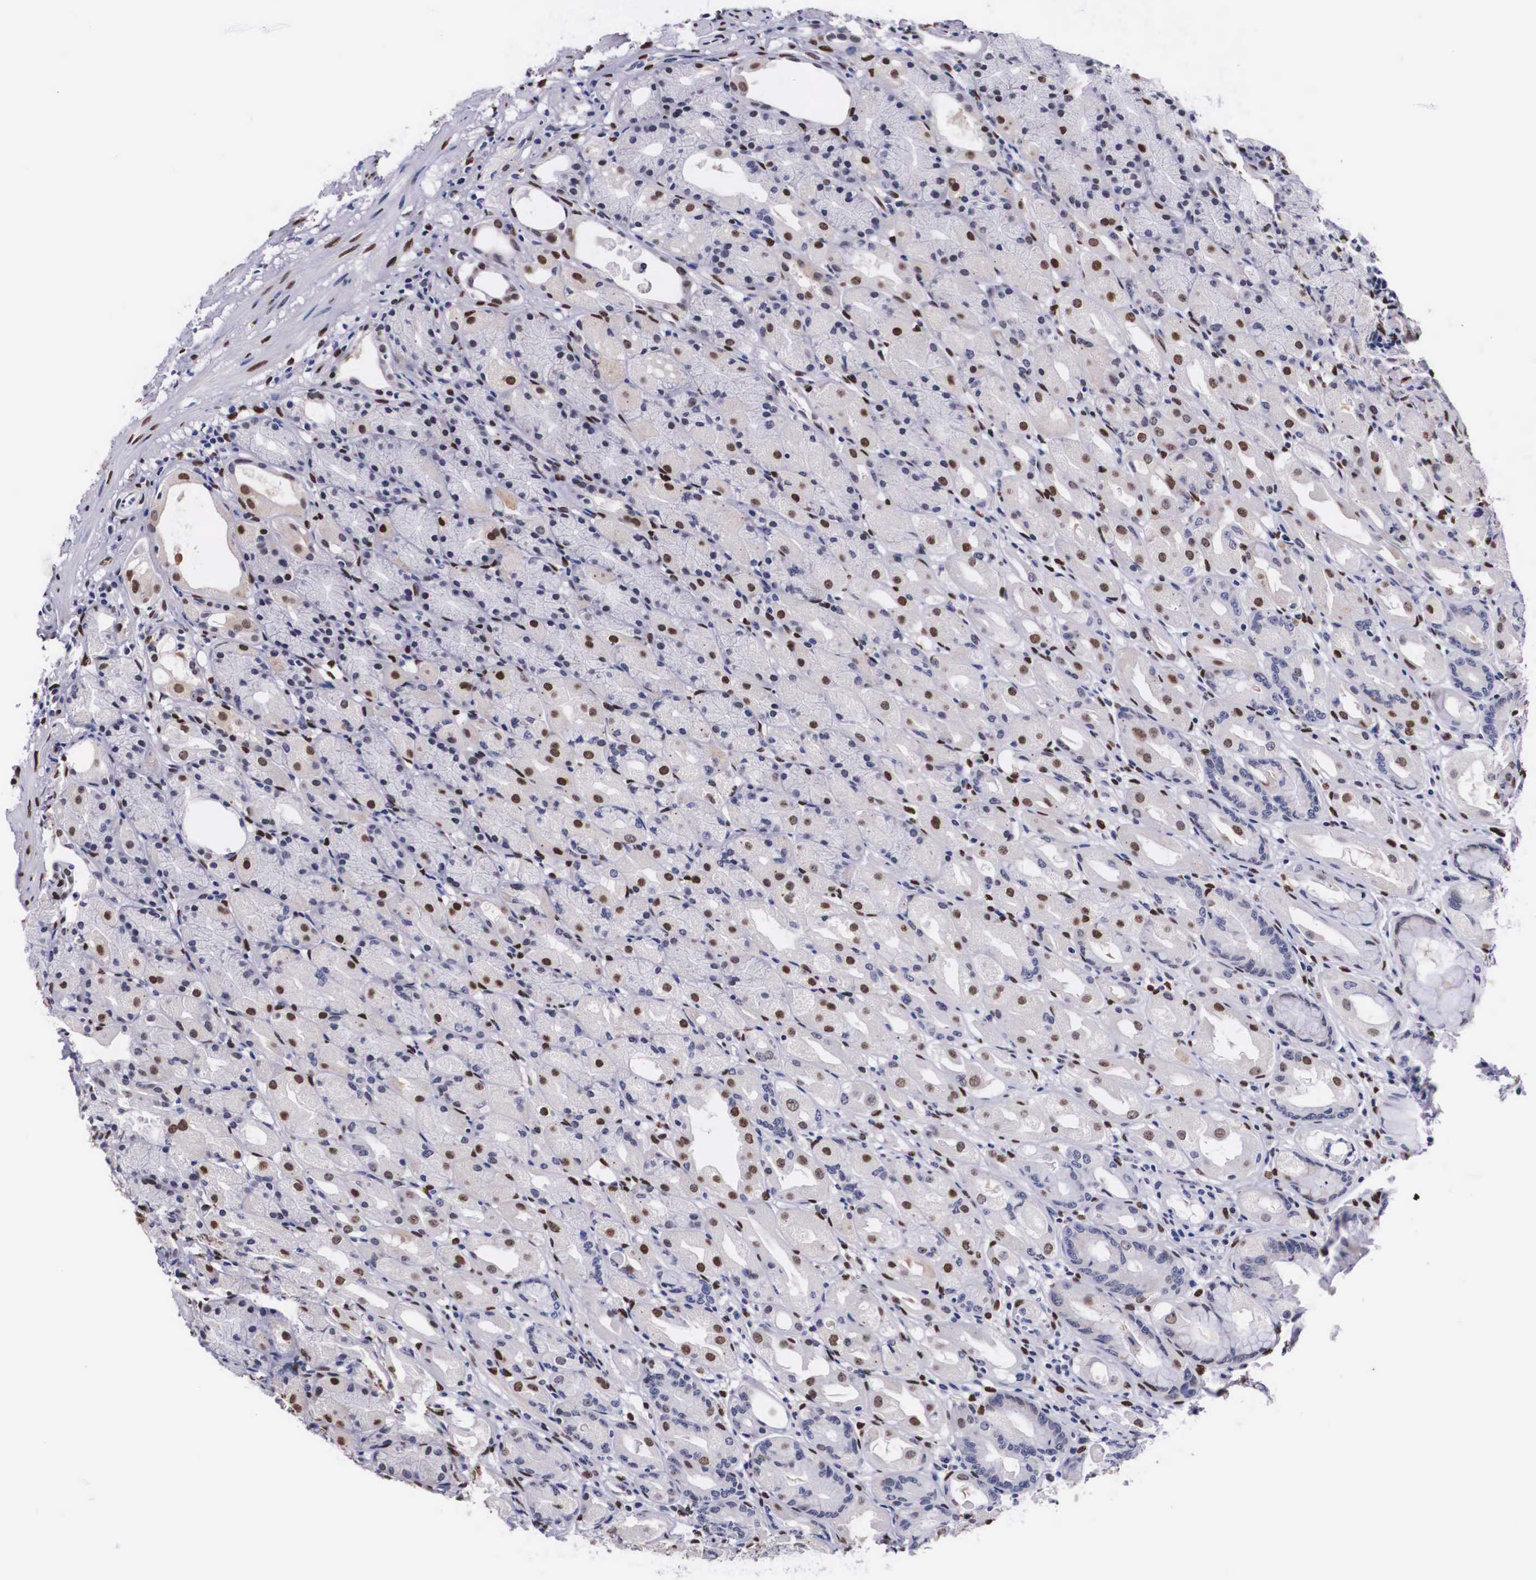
{"staining": {"intensity": "strong", "quantity": "25%-75%", "location": "nuclear"}, "tissue": "stomach", "cell_type": "Glandular cells", "image_type": "normal", "snomed": [{"axis": "morphology", "description": "Normal tissue, NOS"}, {"axis": "topography", "description": "Stomach, upper"}], "caption": "Stomach stained with DAB (3,3'-diaminobenzidine) immunohistochemistry (IHC) demonstrates high levels of strong nuclear expression in approximately 25%-75% of glandular cells. (Stains: DAB in brown, nuclei in blue, Microscopy: brightfield microscopy at high magnification).", "gene": "KHDRBS3", "patient": {"sex": "female", "age": 75}}